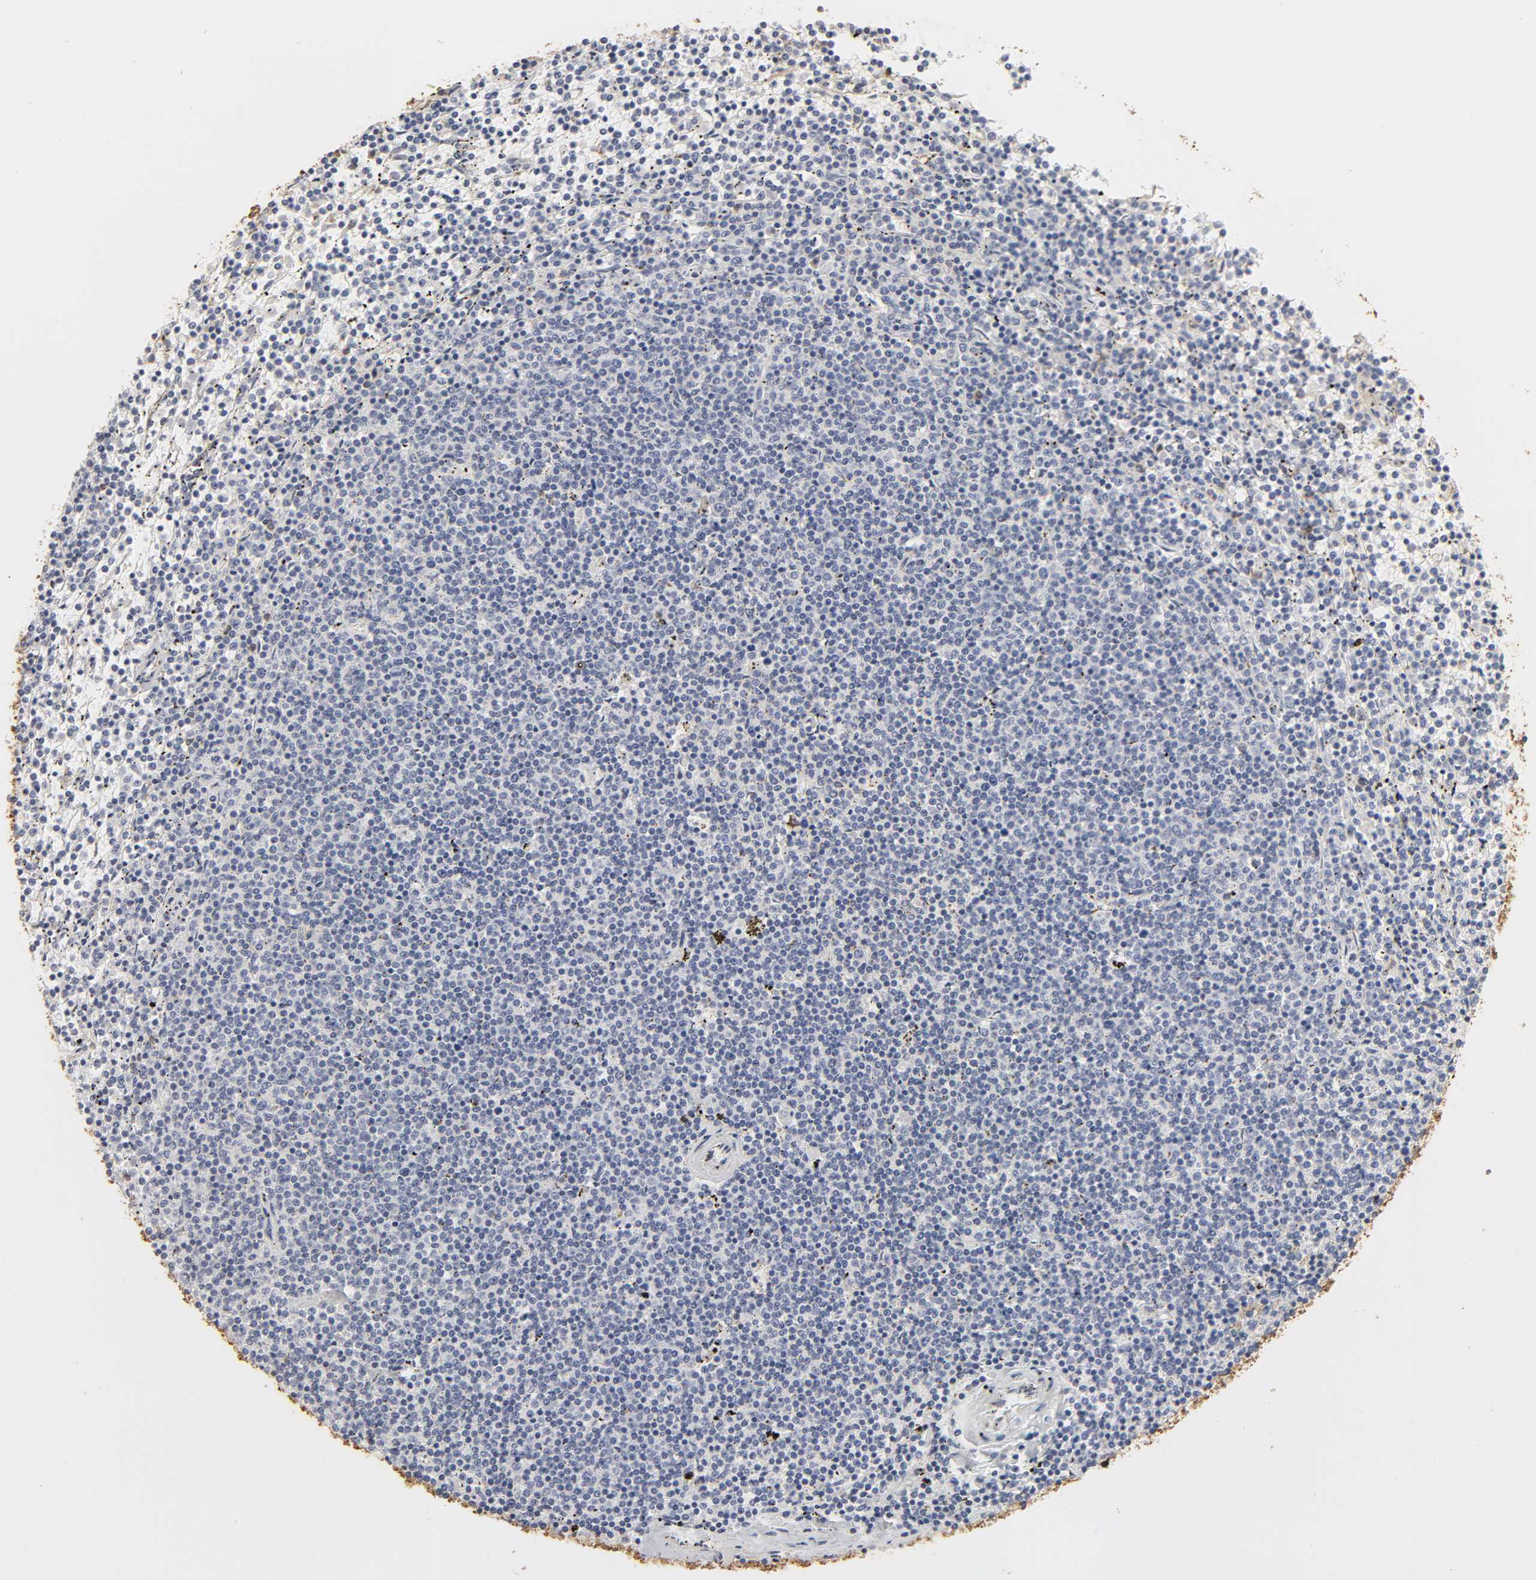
{"staining": {"intensity": "negative", "quantity": "none", "location": "none"}, "tissue": "lymphoma", "cell_type": "Tumor cells", "image_type": "cancer", "snomed": [{"axis": "morphology", "description": "Malignant lymphoma, non-Hodgkin's type, Low grade"}, {"axis": "topography", "description": "Spleen"}], "caption": "This image is of lymphoma stained with immunohistochemistry to label a protein in brown with the nuclei are counter-stained blue. There is no positivity in tumor cells.", "gene": "POR", "patient": {"sex": "female", "age": 50}}